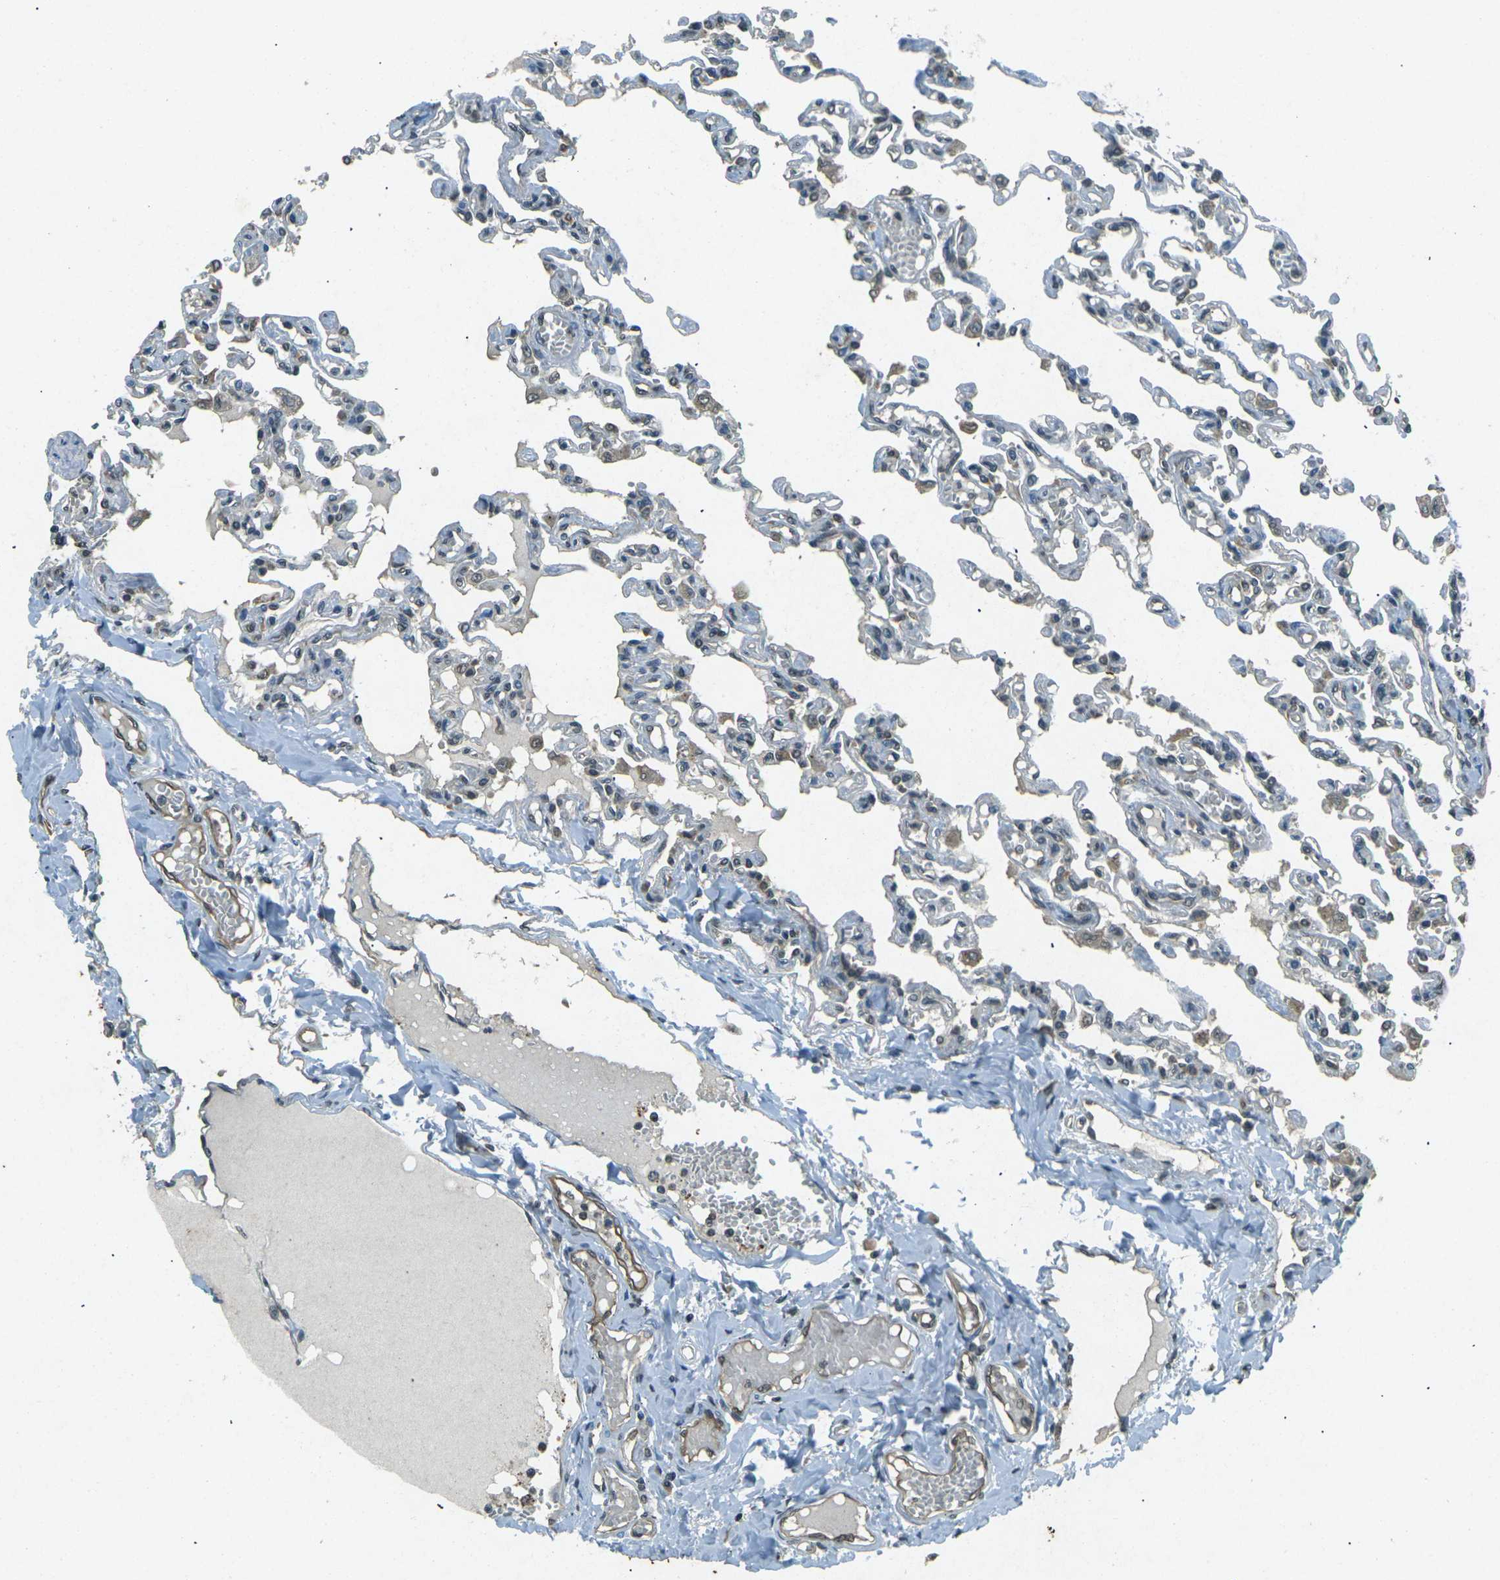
{"staining": {"intensity": "weak", "quantity": "<25%", "location": "cytoplasmic/membranous"}, "tissue": "lung", "cell_type": "Alveolar cells", "image_type": "normal", "snomed": [{"axis": "morphology", "description": "Normal tissue, NOS"}, {"axis": "topography", "description": "Lung"}], "caption": "Immunohistochemistry micrograph of normal lung: lung stained with DAB reveals no significant protein staining in alveolar cells.", "gene": "PDE2A", "patient": {"sex": "male", "age": 21}}